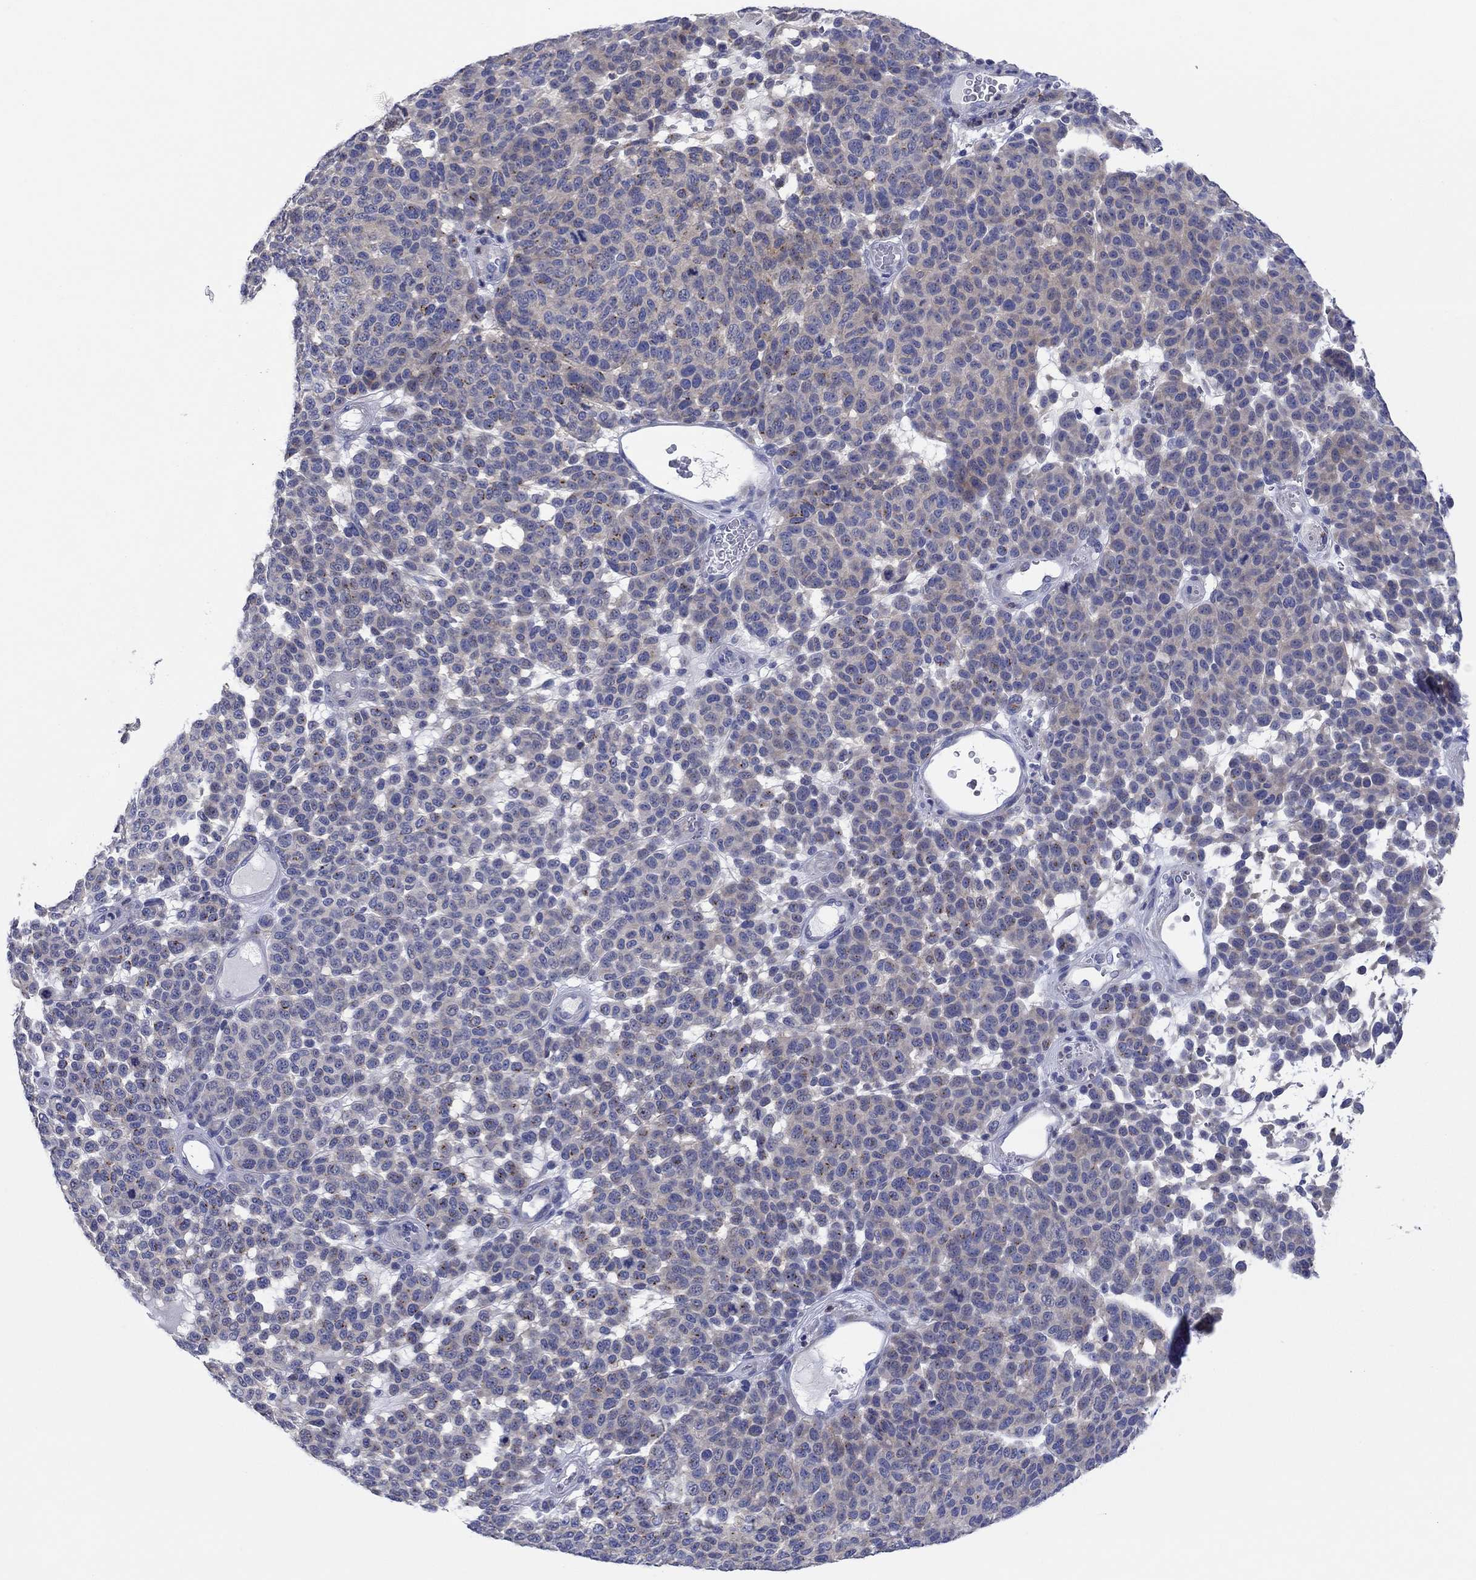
{"staining": {"intensity": "weak", "quantity": "<25%", "location": "cytoplasmic/membranous"}, "tissue": "melanoma", "cell_type": "Tumor cells", "image_type": "cancer", "snomed": [{"axis": "morphology", "description": "Malignant melanoma, NOS"}, {"axis": "topography", "description": "Skin"}], "caption": "DAB (3,3'-diaminobenzidine) immunohistochemical staining of human melanoma shows no significant staining in tumor cells.", "gene": "HDC", "patient": {"sex": "male", "age": 59}}